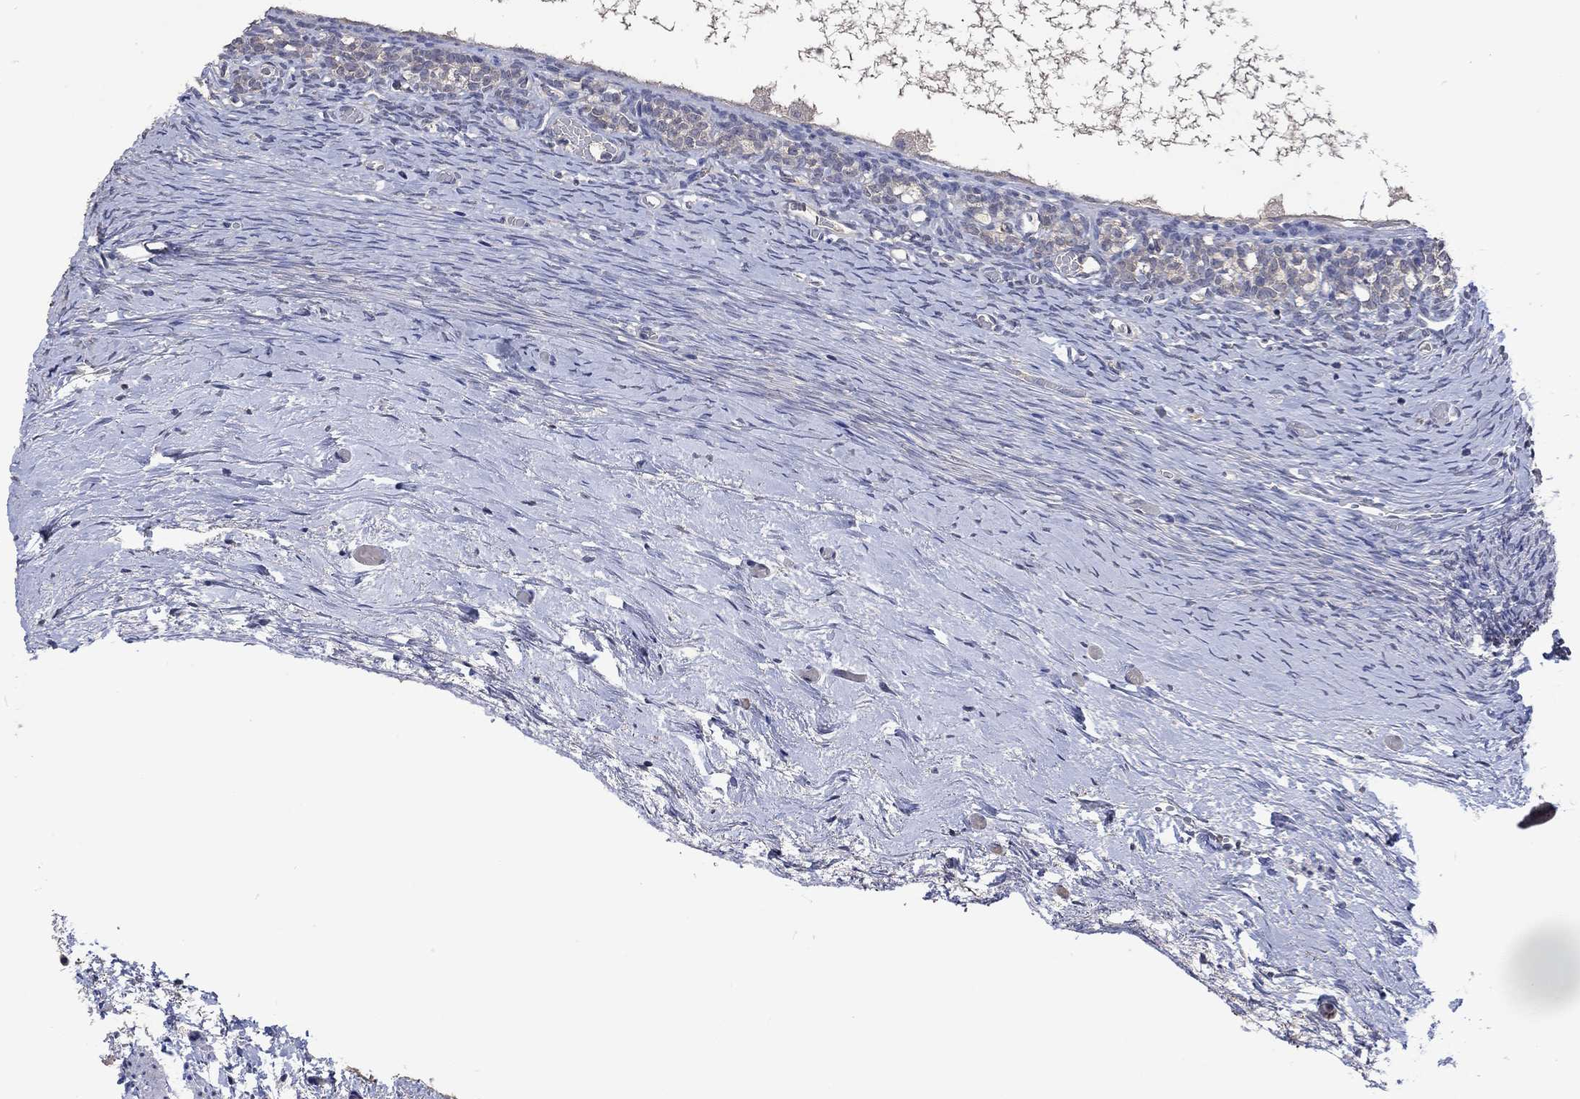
{"staining": {"intensity": "negative", "quantity": "none", "location": "none"}, "tissue": "ovary", "cell_type": "Follicle cells", "image_type": "normal", "snomed": [{"axis": "morphology", "description": "Normal tissue, NOS"}, {"axis": "topography", "description": "Ovary"}], "caption": "Unremarkable ovary was stained to show a protein in brown. There is no significant staining in follicle cells.", "gene": "PTPN20", "patient": {"sex": "female", "age": 39}}